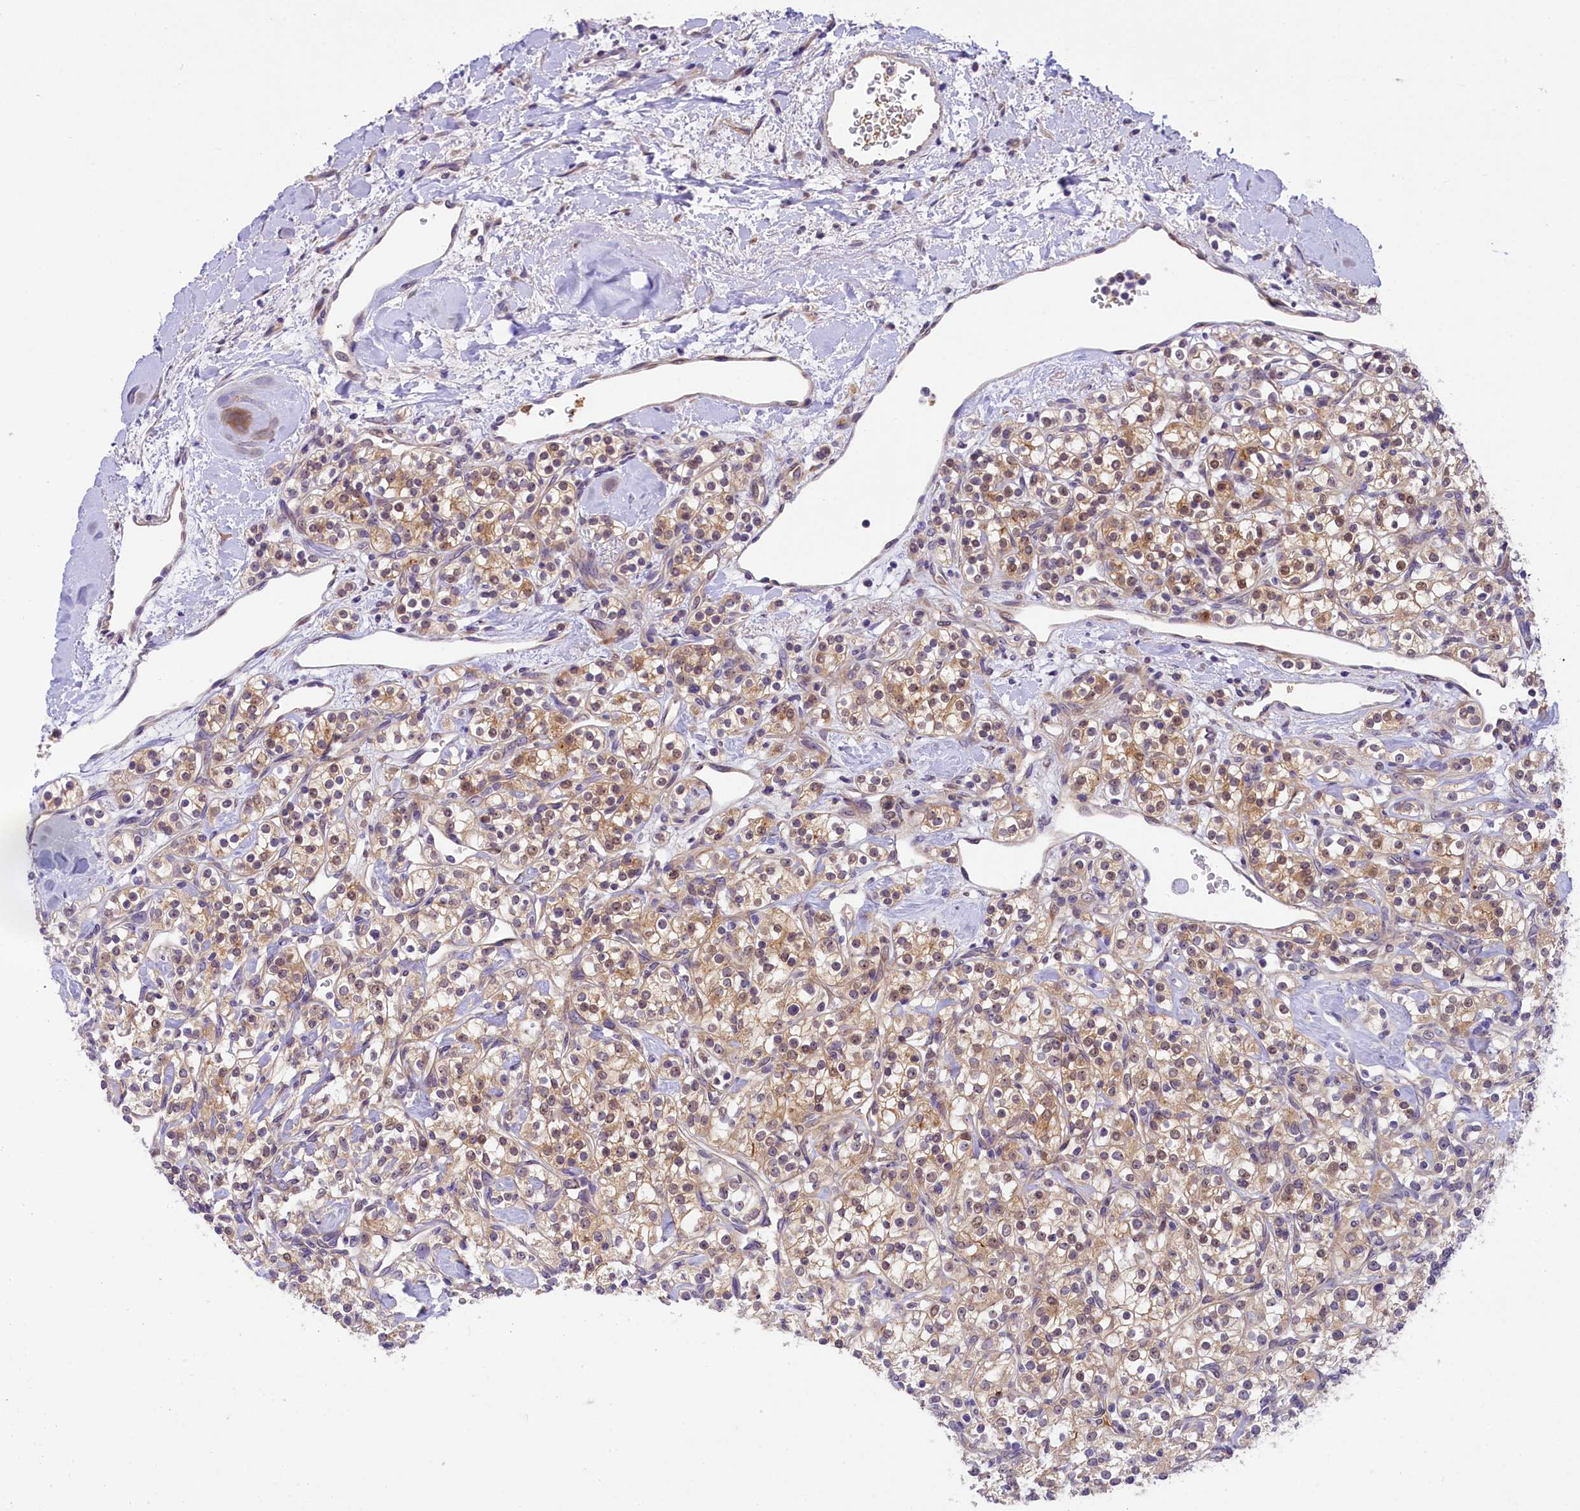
{"staining": {"intensity": "moderate", "quantity": ">75%", "location": "cytoplasmic/membranous"}, "tissue": "renal cancer", "cell_type": "Tumor cells", "image_type": "cancer", "snomed": [{"axis": "morphology", "description": "Adenocarcinoma, NOS"}, {"axis": "topography", "description": "Kidney"}], "caption": "There is medium levels of moderate cytoplasmic/membranous expression in tumor cells of renal cancer (adenocarcinoma), as demonstrated by immunohistochemical staining (brown color).", "gene": "UBXN6", "patient": {"sex": "male", "age": 77}}